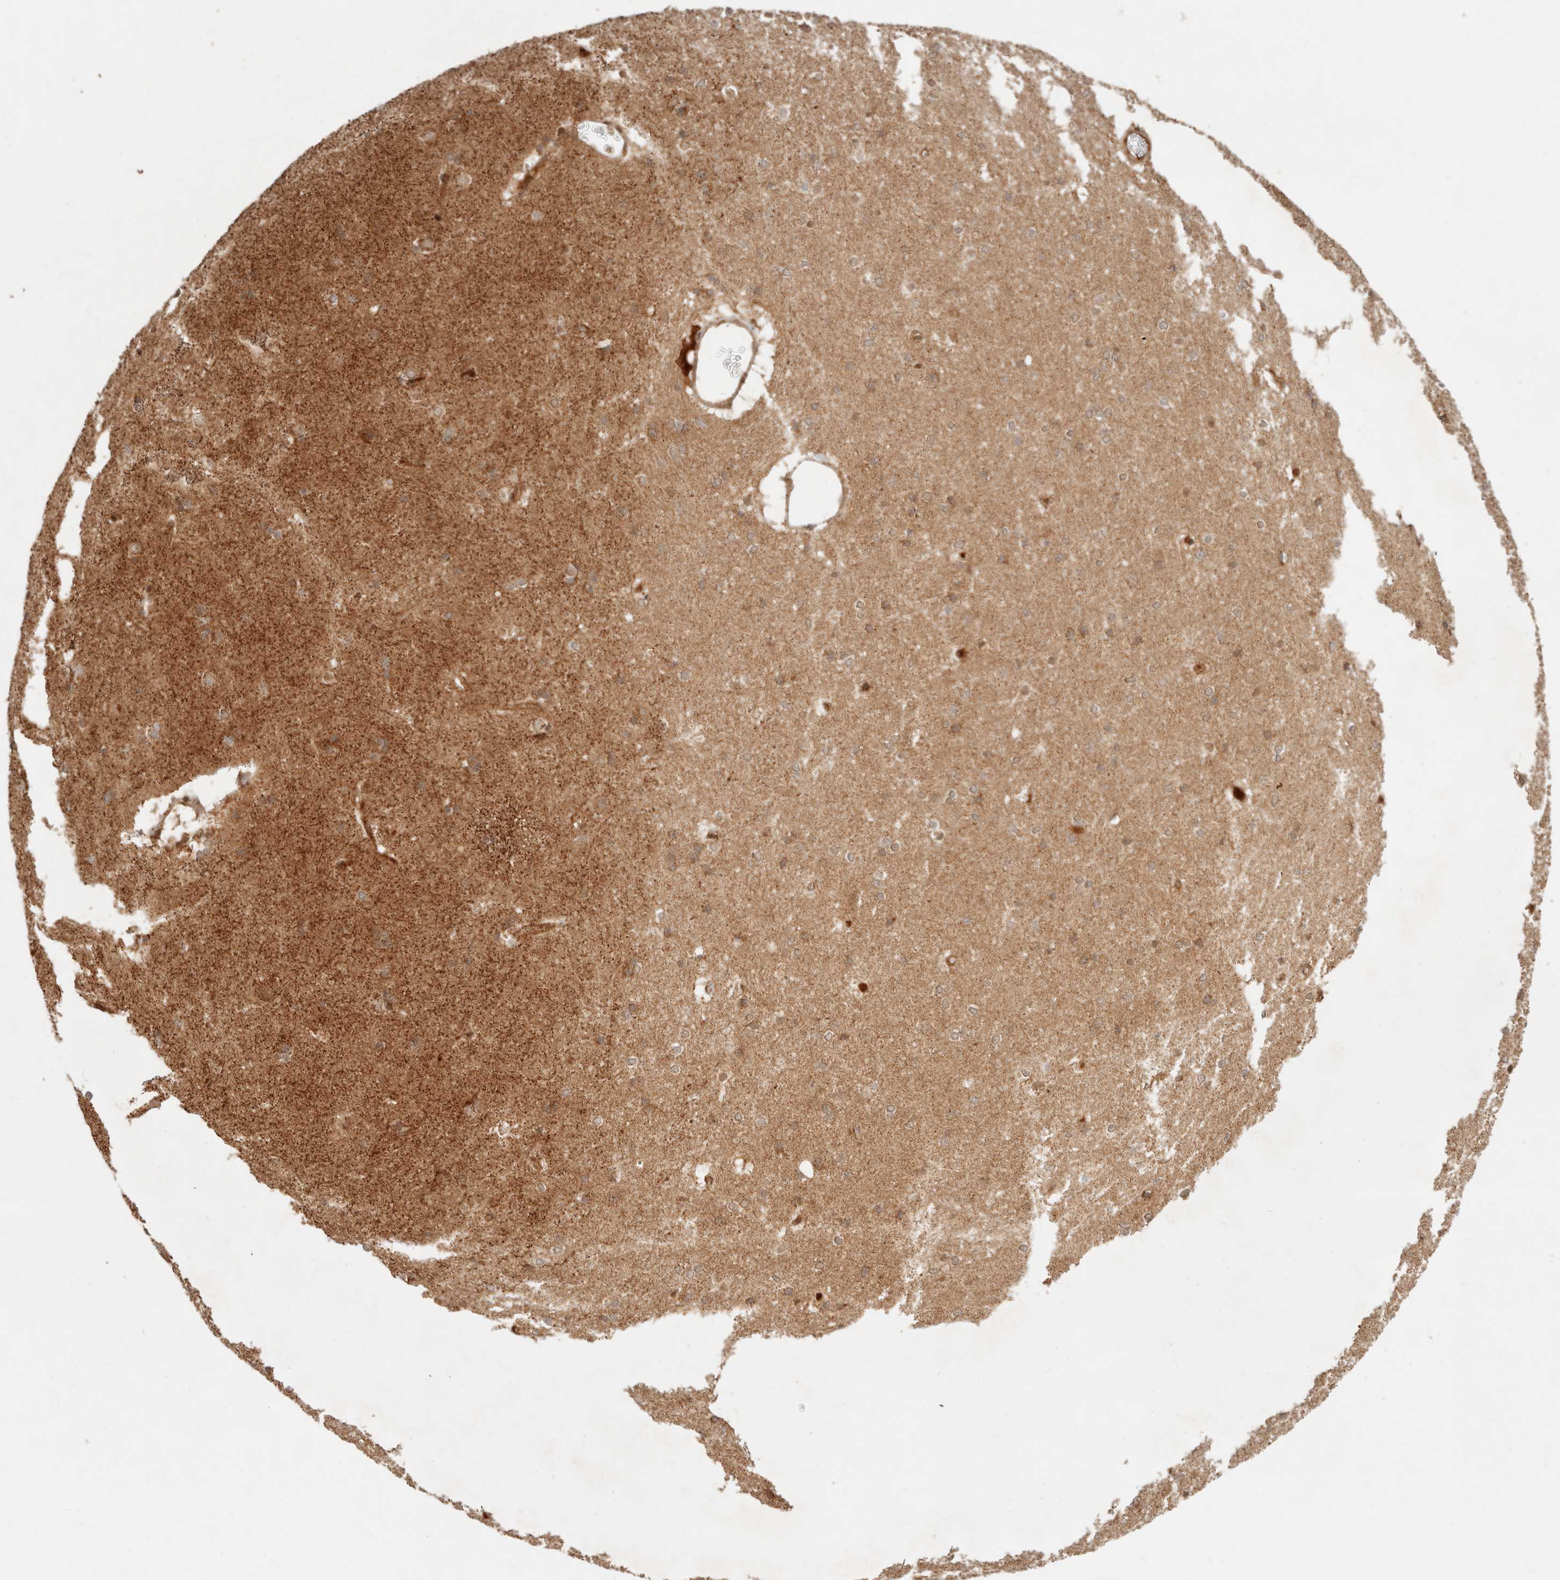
{"staining": {"intensity": "weak", "quantity": "25%-75%", "location": "cytoplasmic/membranous"}, "tissue": "caudate", "cell_type": "Glial cells", "image_type": "normal", "snomed": [{"axis": "morphology", "description": "Normal tissue, NOS"}, {"axis": "topography", "description": "Lateral ventricle wall"}], "caption": "This histopathology image demonstrates benign caudate stained with IHC to label a protein in brown. The cytoplasmic/membranous of glial cells show weak positivity for the protein. Nuclei are counter-stained blue.", "gene": "BAALC", "patient": {"sex": "female", "age": 19}}